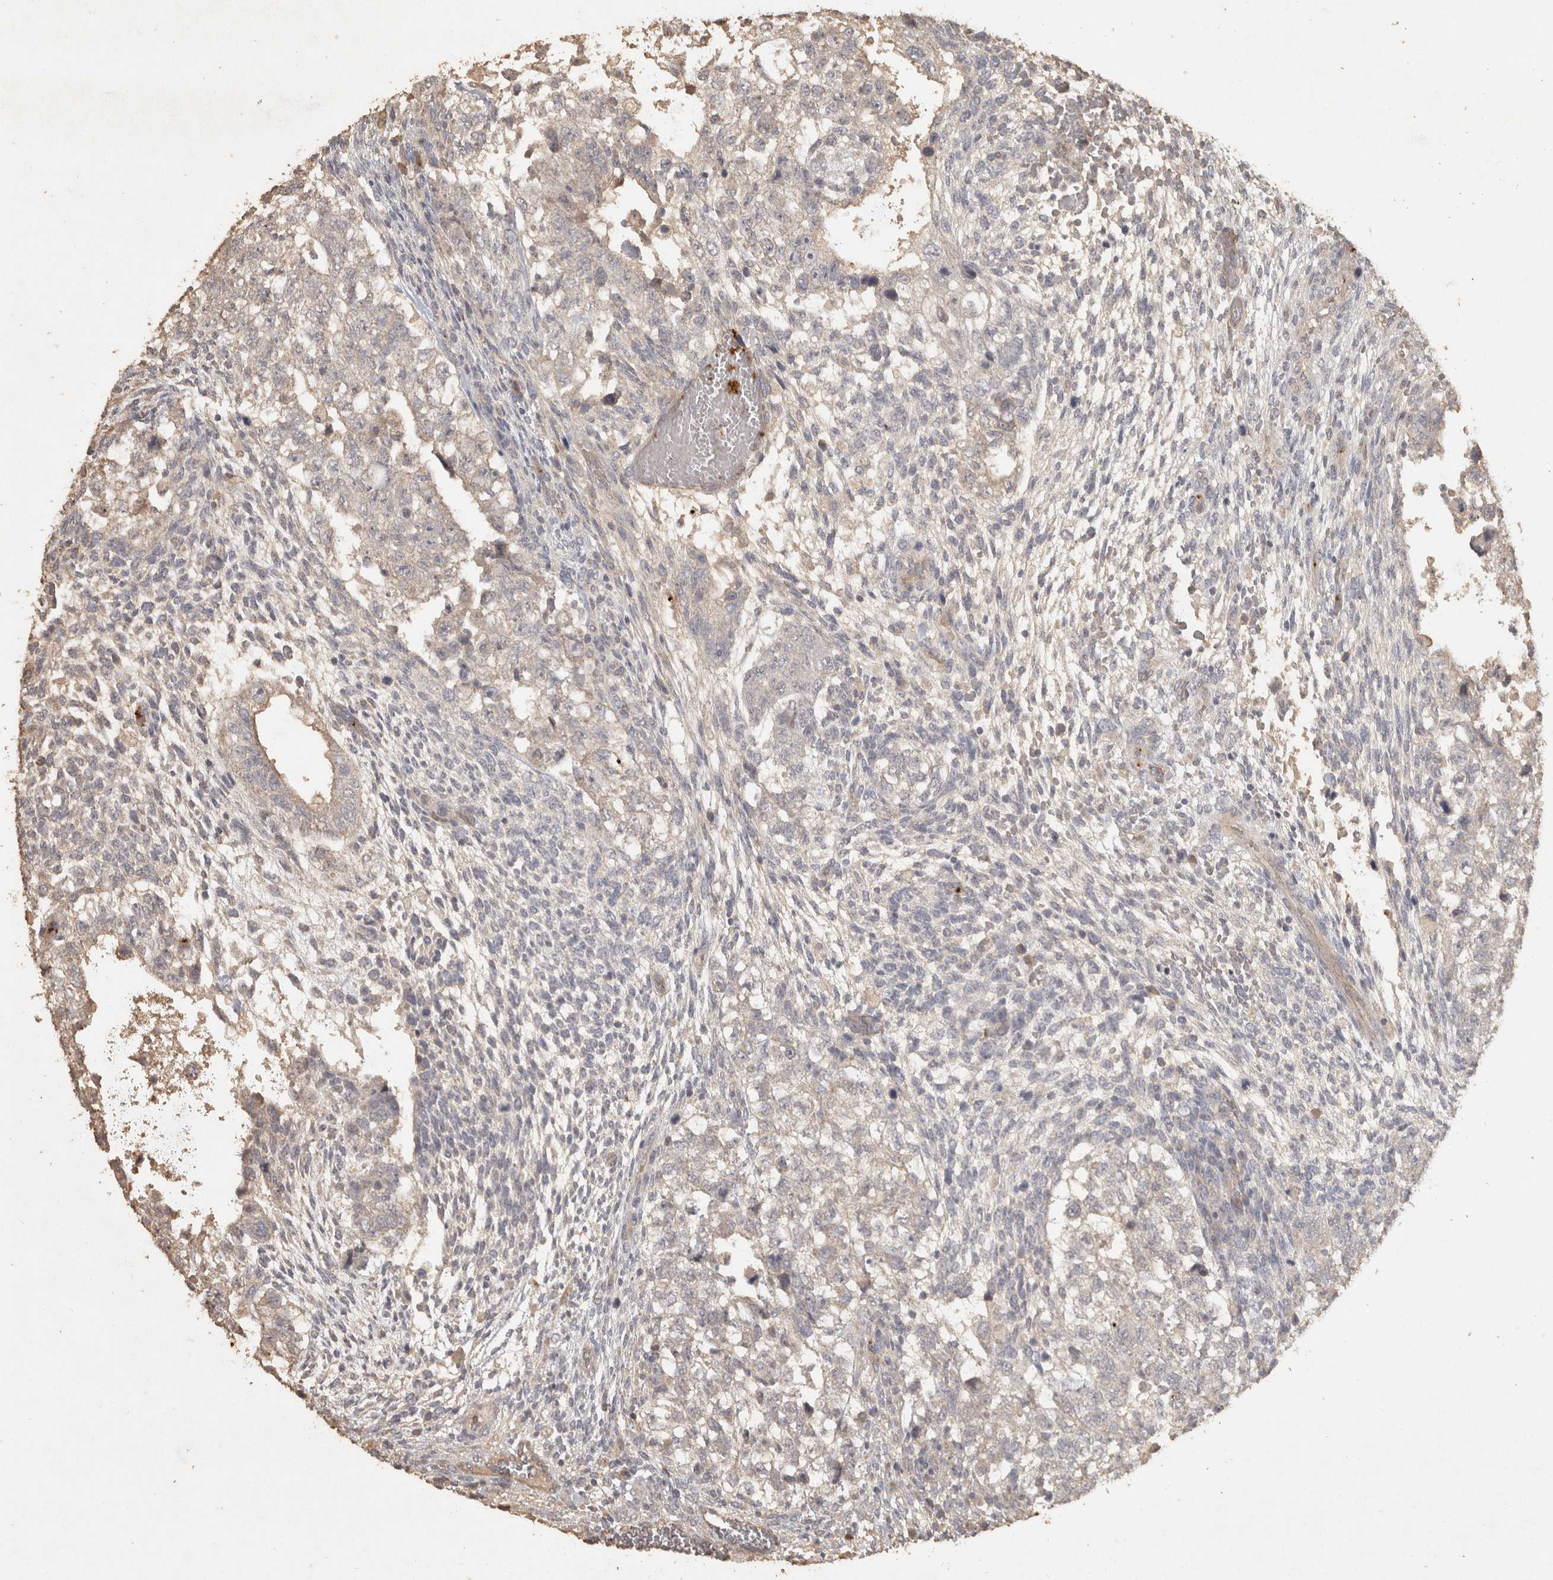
{"staining": {"intensity": "negative", "quantity": "none", "location": "none"}, "tissue": "testis cancer", "cell_type": "Tumor cells", "image_type": "cancer", "snomed": [{"axis": "morphology", "description": "Carcinoma, Embryonal, NOS"}, {"axis": "topography", "description": "Testis"}], "caption": "The micrograph reveals no significant expression in tumor cells of testis cancer.", "gene": "OSTN", "patient": {"sex": "male", "age": 36}}